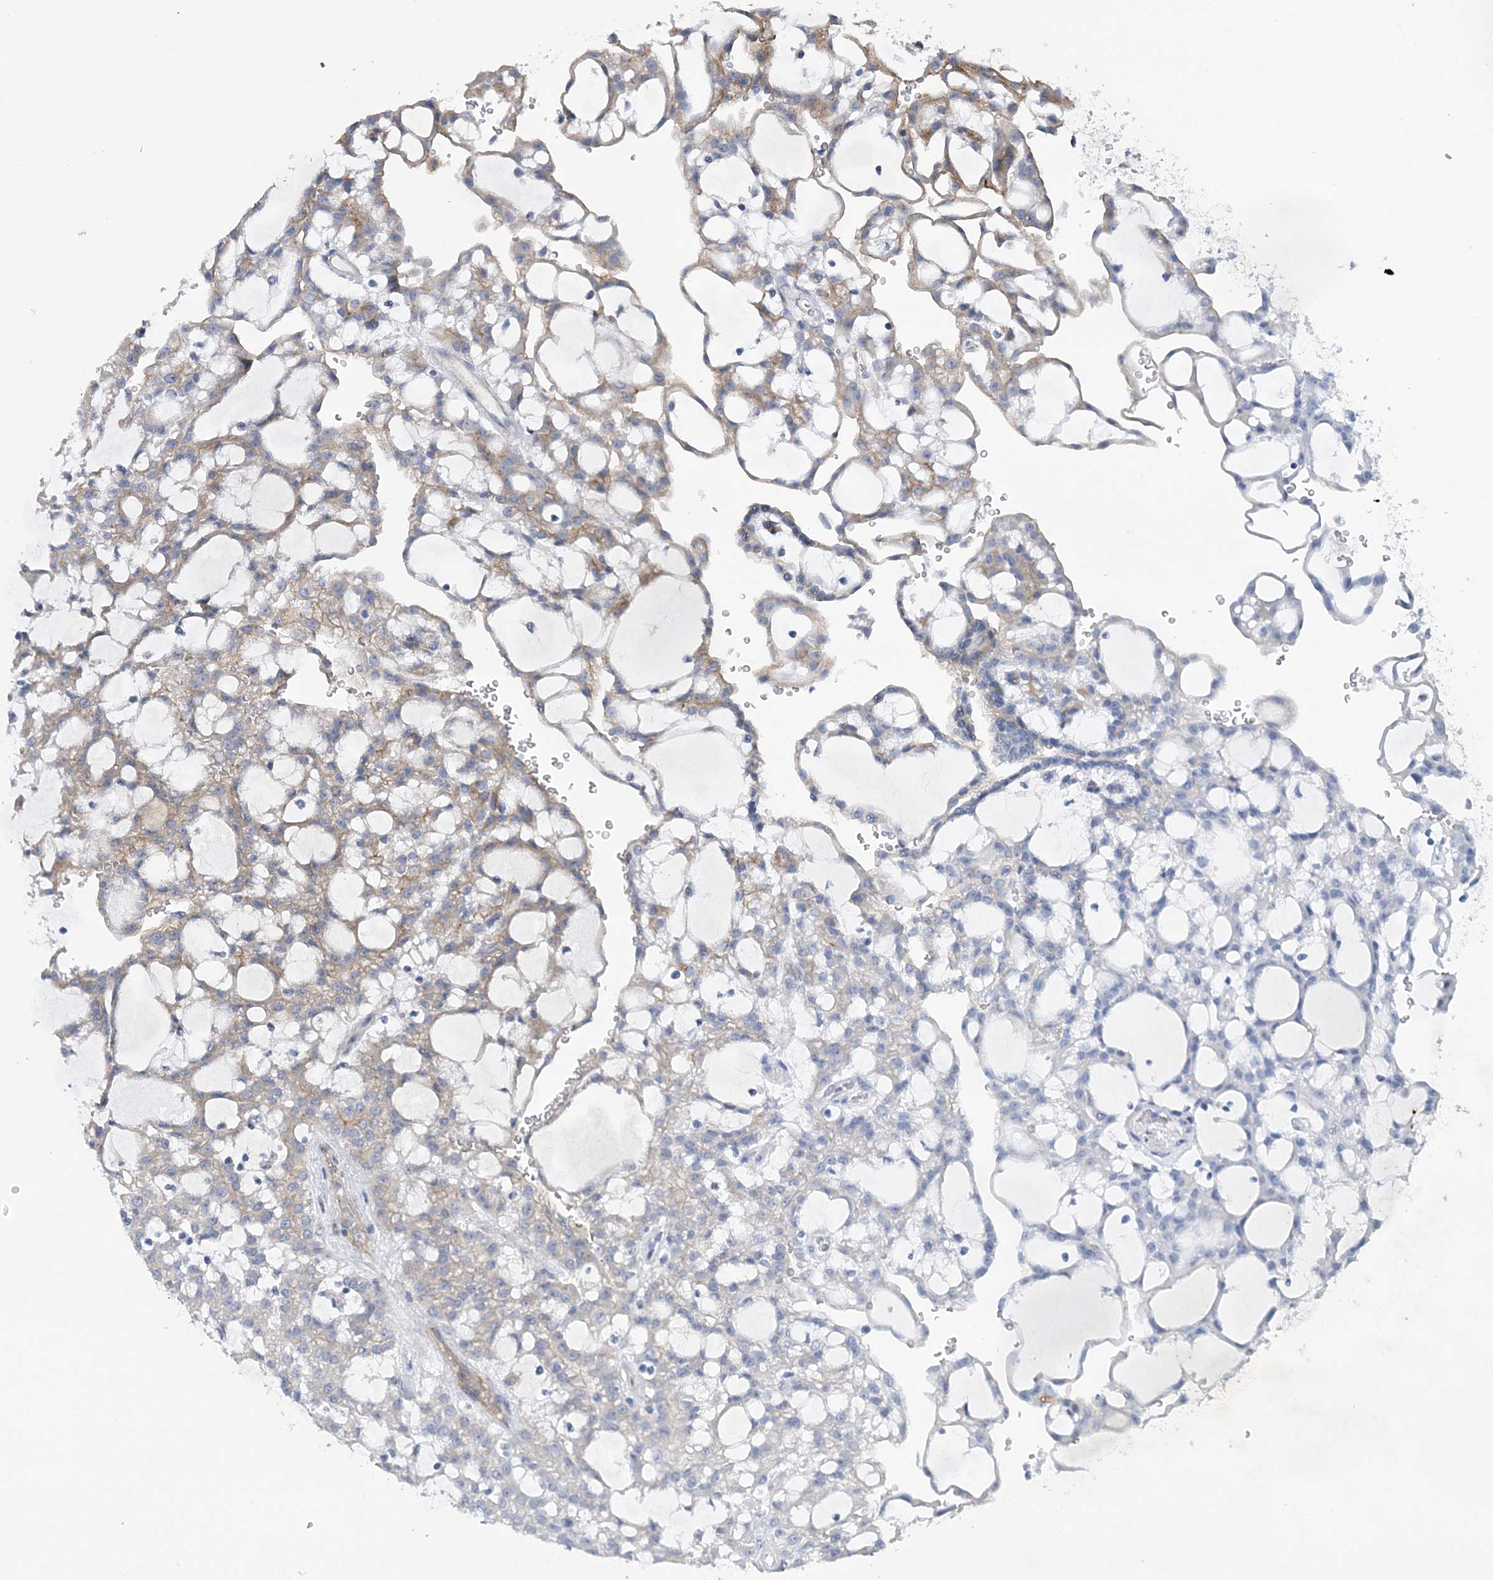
{"staining": {"intensity": "moderate", "quantity": "<25%", "location": "cytoplasmic/membranous"}, "tissue": "renal cancer", "cell_type": "Tumor cells", "image_type": "cancer", "snomed": [{"axis": "morphology", "description": "Adenocarcinoma, NOS"}, {"axis": "topography", "description": "Kidney"}], "caption": "Immunohistochemical staining of renal cancer (adenocarcinoma) reveals moderate cytoplasmic/membranous protein staining in approximately <25% of tumor cells.", "gene": "RAB11FIP5", "patient": {"sex": "male", "age": 63}}